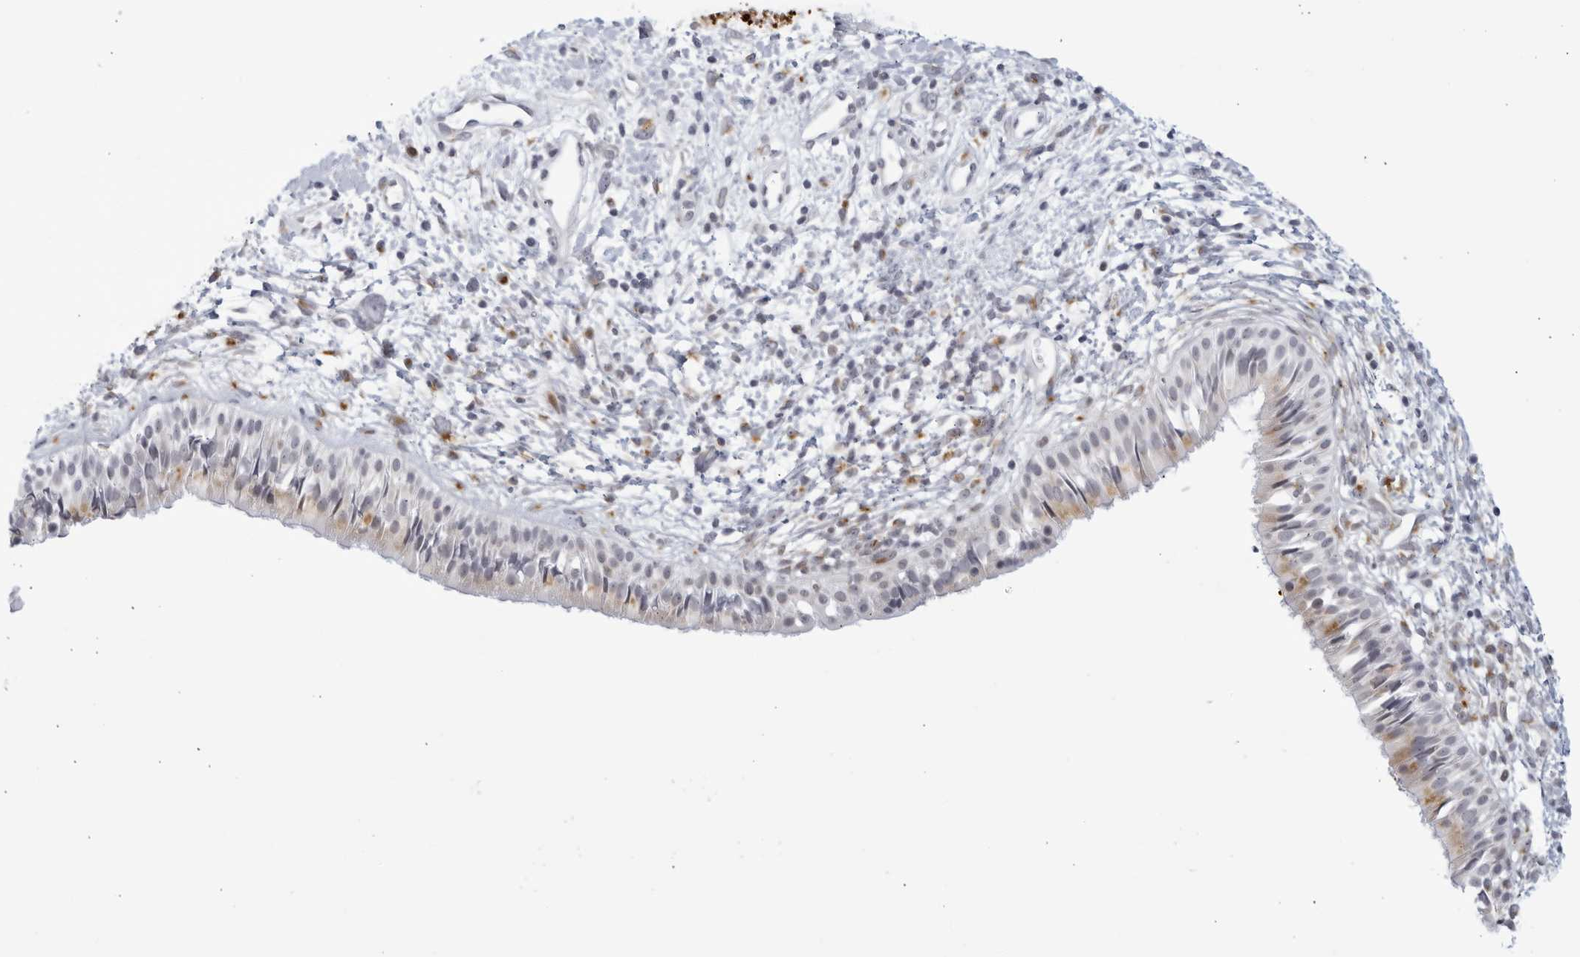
{"staining": {"intensity": "weak", "quantity": "<25%", "location": "cytoplasmic/membranous"}, "tissue": "nasopharynx", "cell_type": "Respiratory epithelial cells", "image_type": "normal", "snomed": [{"axis": "morphology", "description": "Normal tissue, NOS"}, {"axis": "topography", "description": "Nasopharynx"}], "caption": "DAB (3,3'-diaminobenzidine) immunohistochemical staining of unremarkable nasopharynx shows no significant staining in respiratory epithelial cells.", "gene": "WDTC1", "patient": {"sex": "male", "age": 22}}